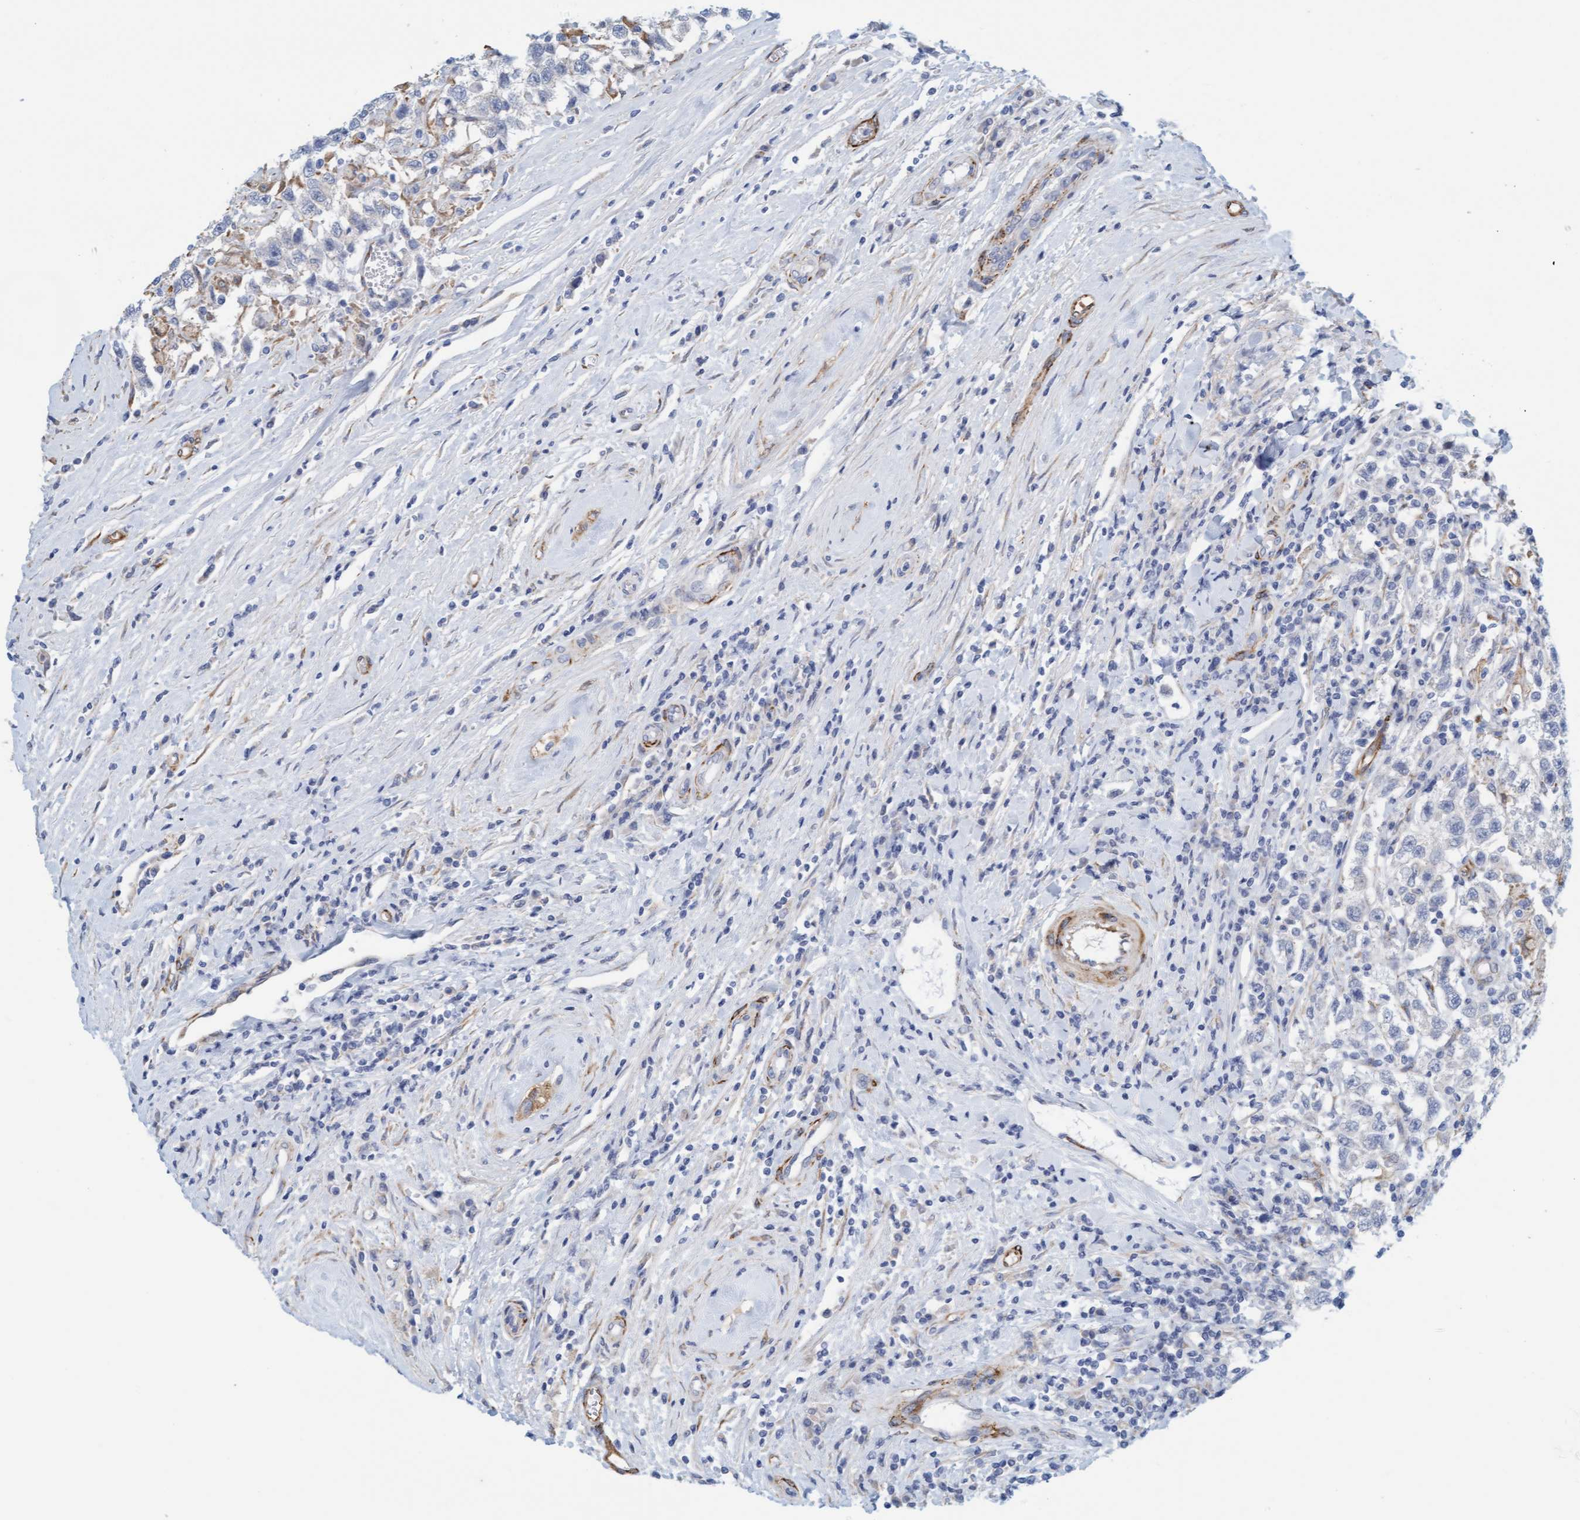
{"staining": {"intensity": "negative", "quantity": "none", "location": "none"}, "tissue": "testis cancer", "cell_type": "Tumor cells", "image_type": "cancer", "snomed": [{"axis": "morphology", "description": "Seminoma, NOS"}, {"axis": "topography", "description": "Testis"}], "caption": "The IHC micrograph has no significant positivity in tumor cells of testis cancer (seminoma) tissue.", "gene": "MAP1B", "patient": {"sex": "male", "age": 41}}